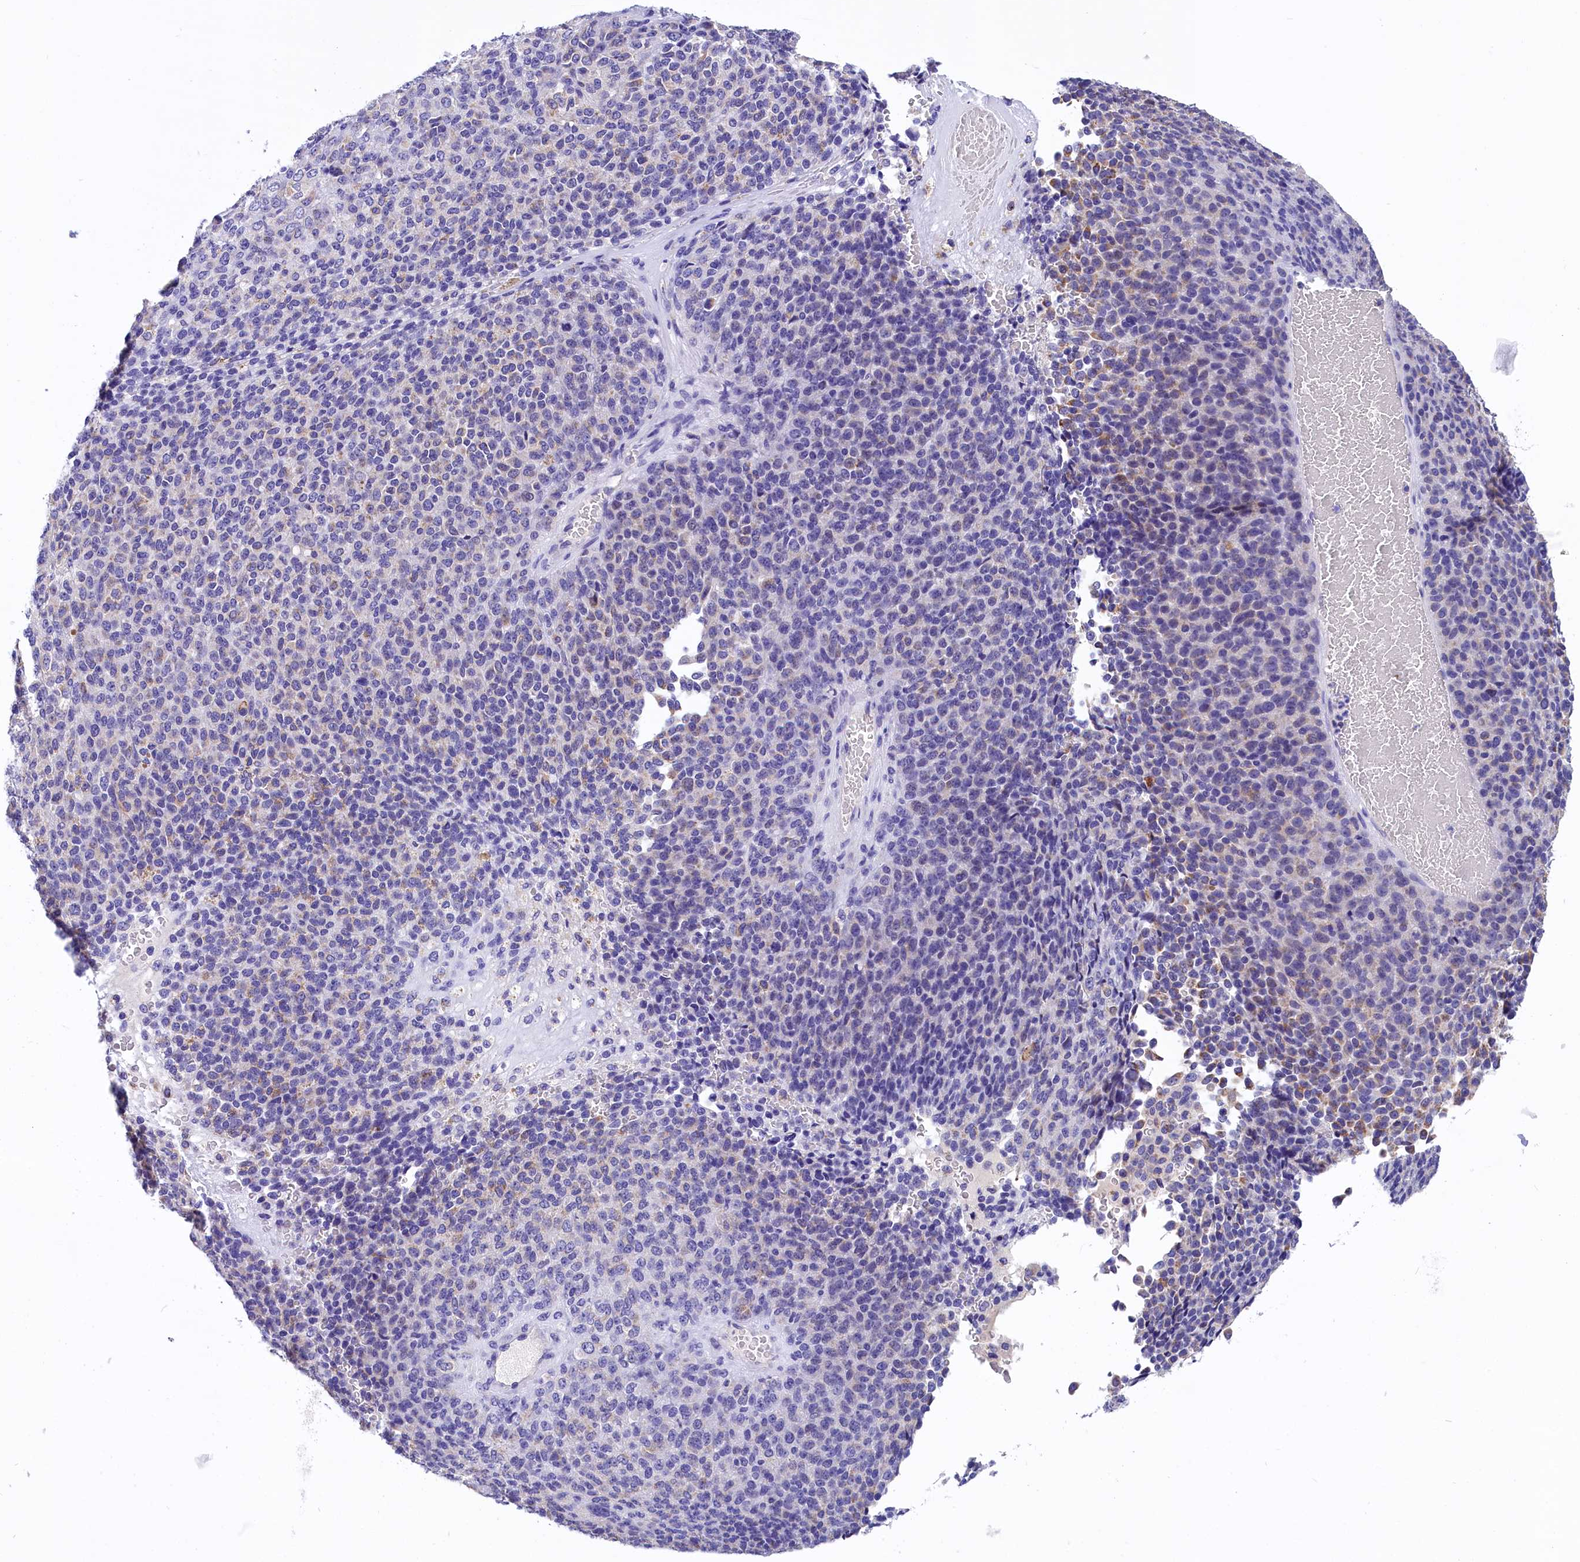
{"staining": {"intensity": "negative", "quantity": "none", "location": "none"}, "tissue": "melanoma", "cell_type": "Tumor cells", "image_type": "cancer", "snomed": [{"axis": "morphology", "description": "Malignant melanoma, Metastatic site"}, {"axis": "topography", "description": "Brain"}], "caption": "Immunohistochemistry of human malignant melanoma (metastatic site) exhibits no expression in tumor cells.", "gene": "ABAT", "patient": {"sex": "female", "age": 56}}